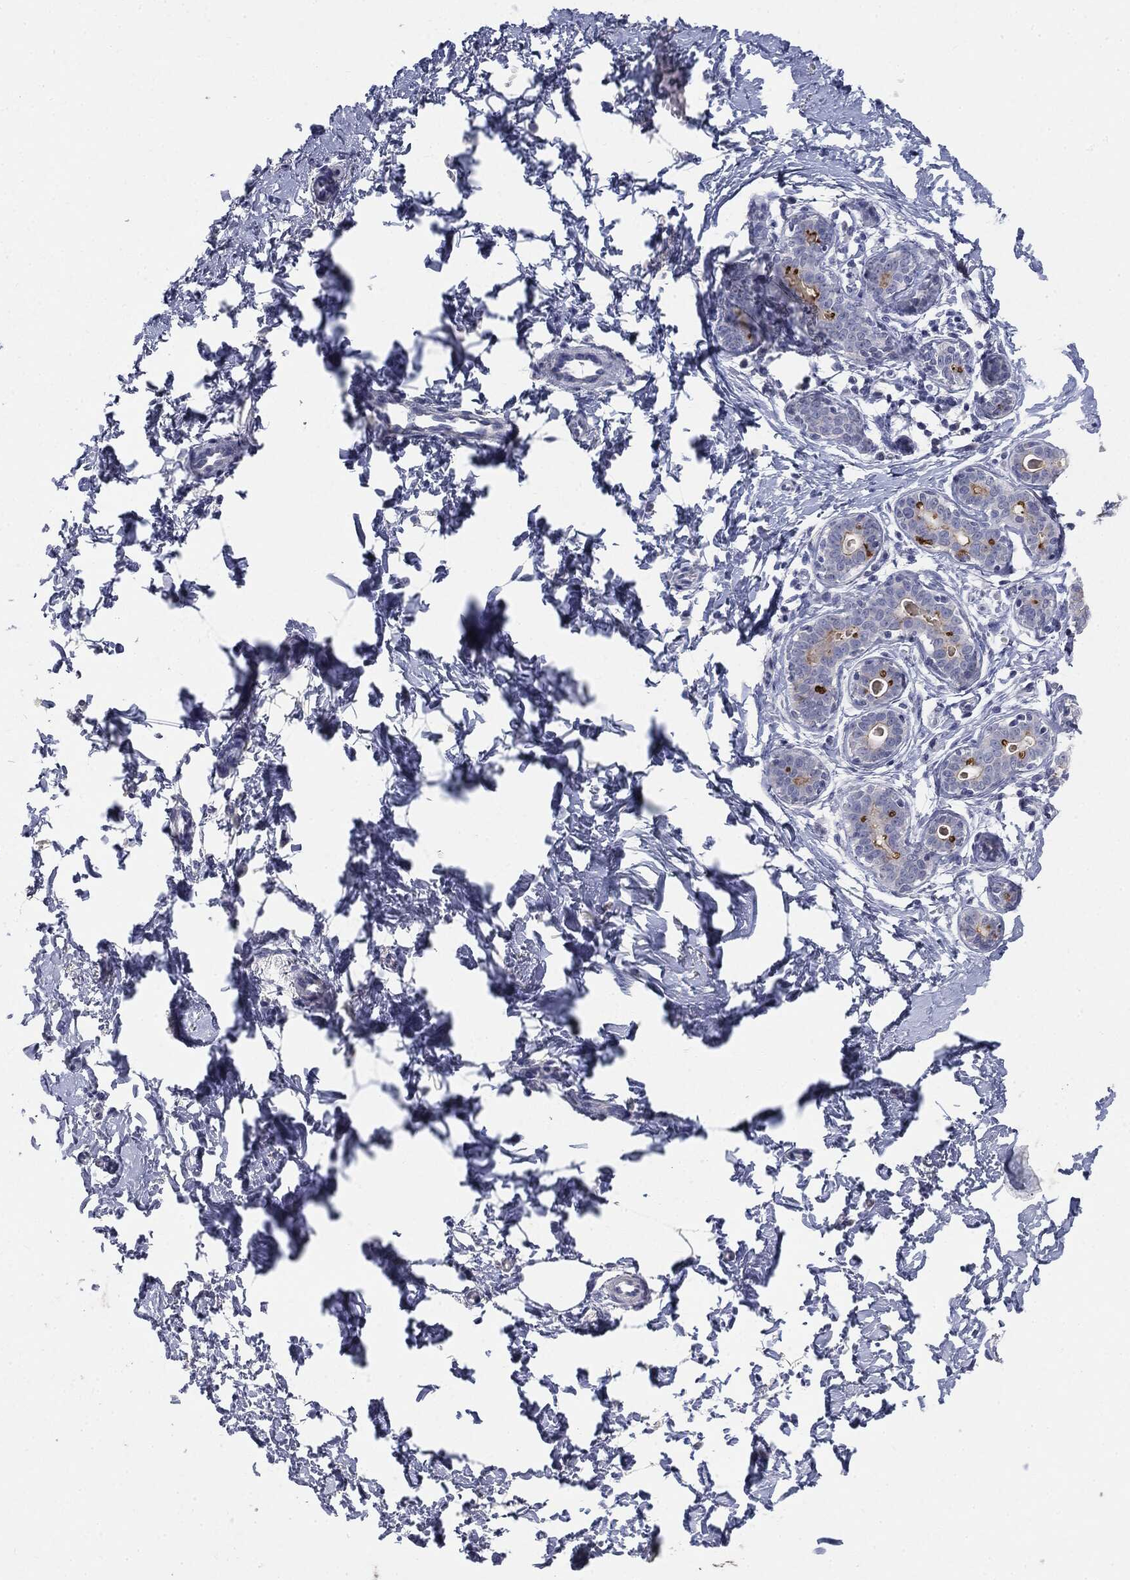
{"staining": {"intensity": "strong", "quantity": "<25%", "location": "cytoplasmic/membranous"}, "tissue": "breast", "cell_type": "Glandular cells", "image_type": "normal", "snomed": [{"axis": "morphology", "description": "Normal tissue, NOS"}, {"axis": "topography", "description": "Breast"}], "caption": "A brown stain highlights strong cytoplasmic/membranous positivity of a protein in glandular cells of unremarkable human breast.", "gene": "MUC1", "patient": {"sex": "female", "age": 37}}